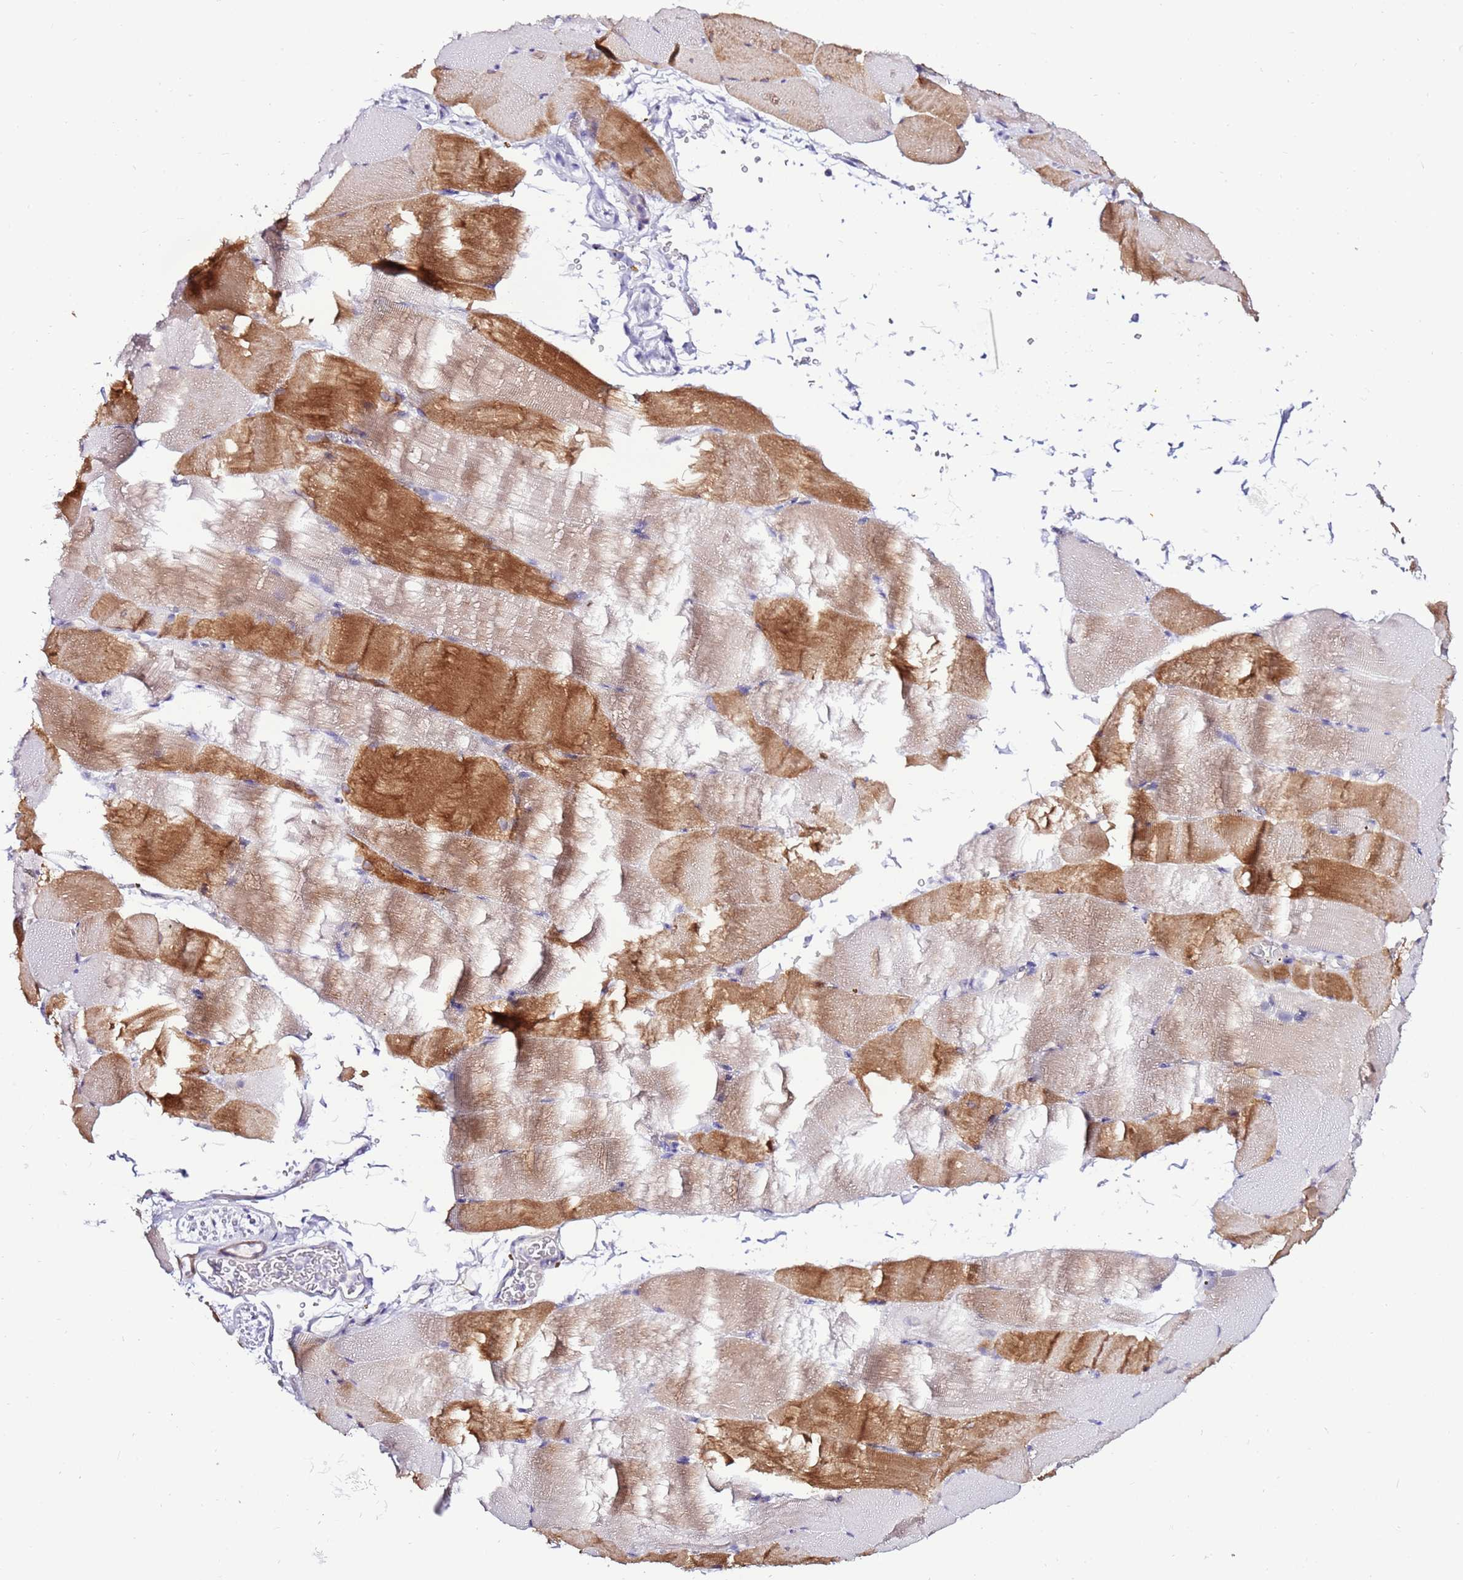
{"staining": {"intensity": "moderate", "quantity": "25%-75%", "location": "cytoplasmic/membranous"}, "tissue": "skeletal muscle", "cell_type": "Myocytes", "image_type": "normal", "snomed": [{"axis": "morphology", "description": "Normal tissue, NOS"}, {"axis": "topography", "description": "Skeletal muscle"}, {"axis": "topography", "description": "Parathyroid gland"}], "caption": "Immunohistochemical staining of benign skeletal muscle shows 25%-75% levels of moderate cytoplasmic/membranous protein positivity in approximately 25%-75% of myocytes.", "gene": "ART5", "patient": {"sex": "female", "age": 37}}